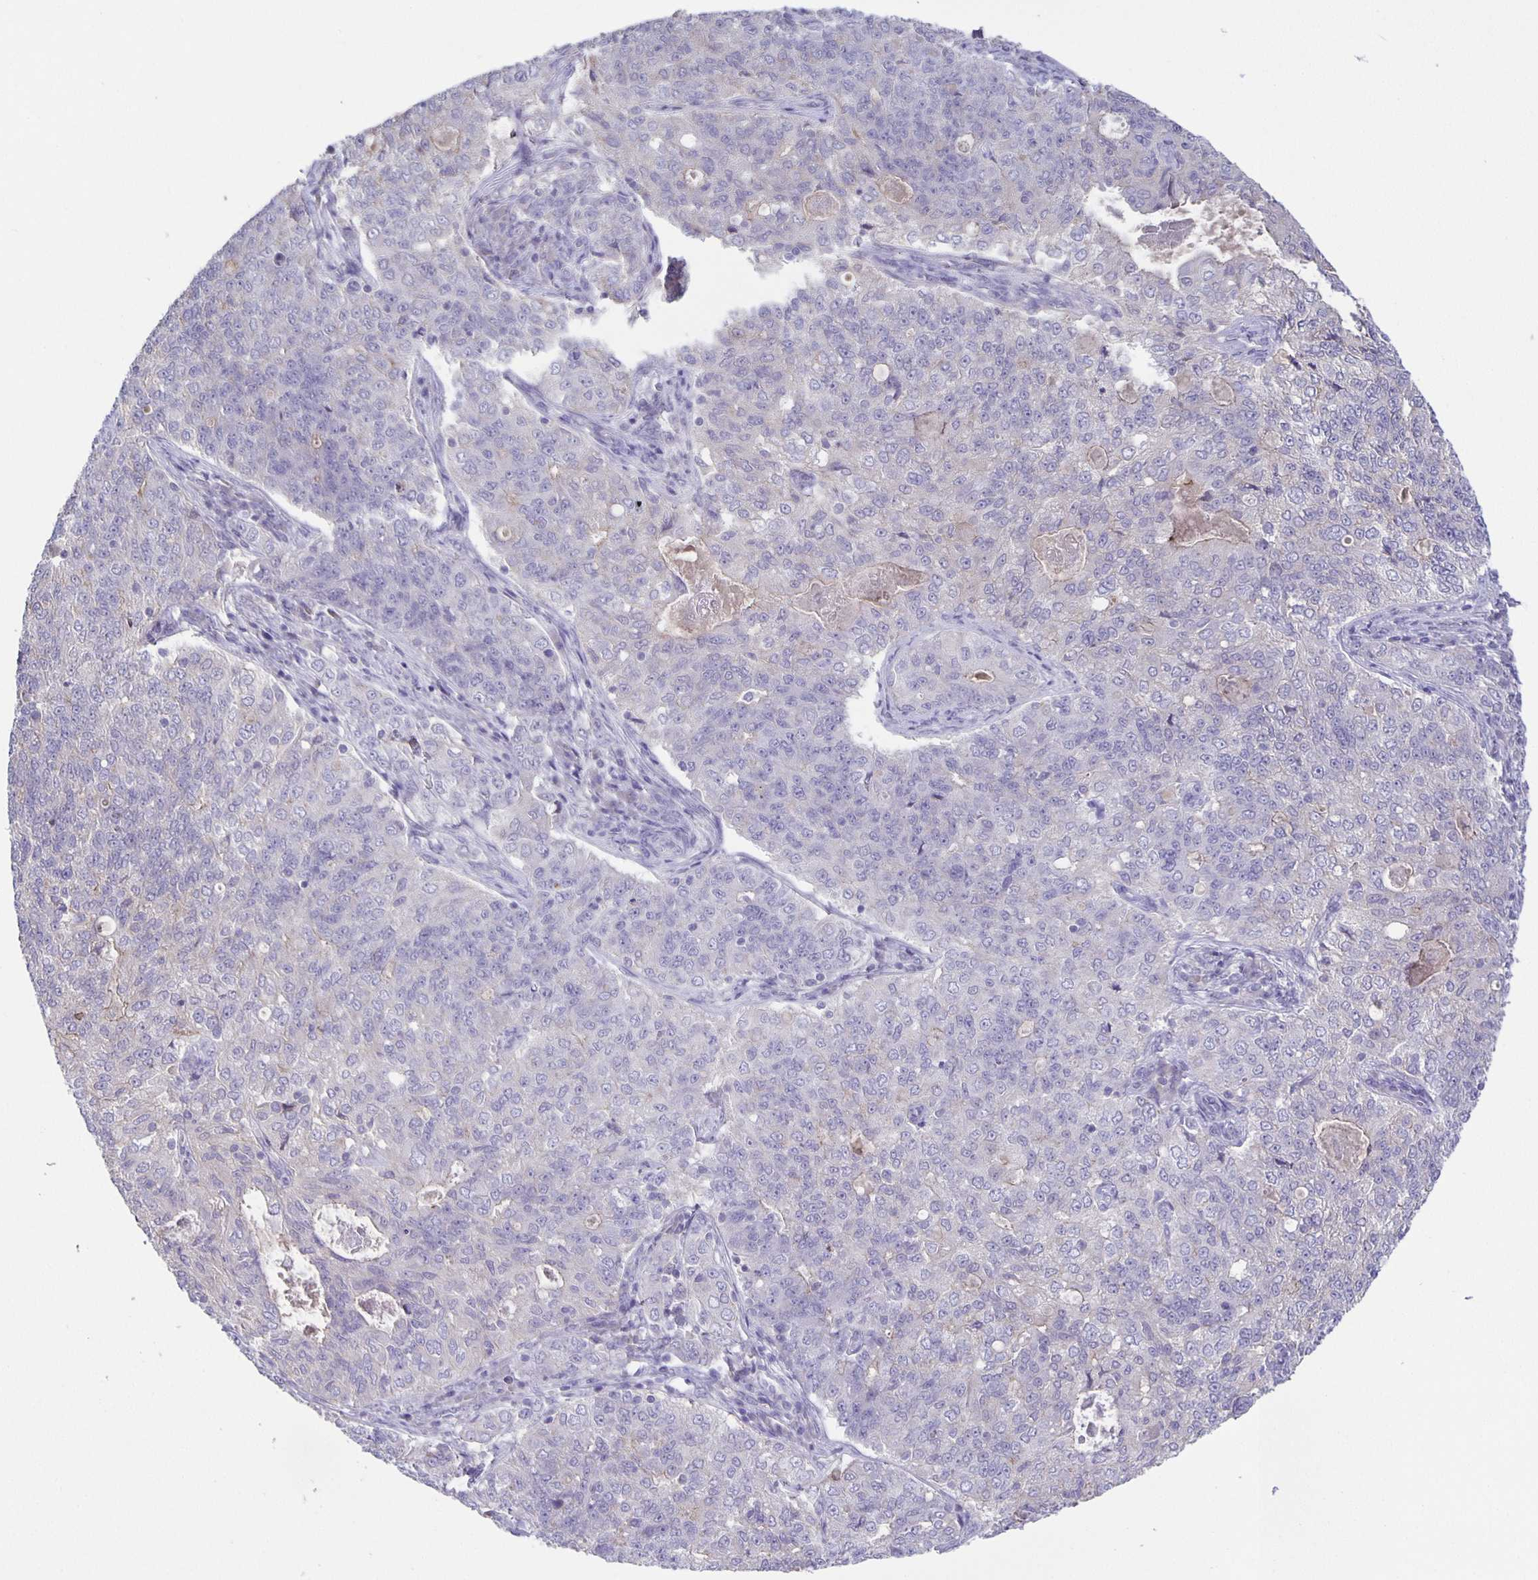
{"staining": {"intensity": "negative", "quantity": "none", "location": "none"}, "tissue": "endometrial cancer", "cell_type": "Tumor cells", "image_type": "cancer", "snomed": [{"axis": "morphology", "description": "Adenocarcinoma, NOS"}, {"axis": "topography", "description": "Endometrium"}], "caption": "Immunohistochemistry (IHC) of human endometrial cancer shows no staining in tumor cells.", "gene": "PTPN3", "patient": {"sex": "female", "age": 43}}